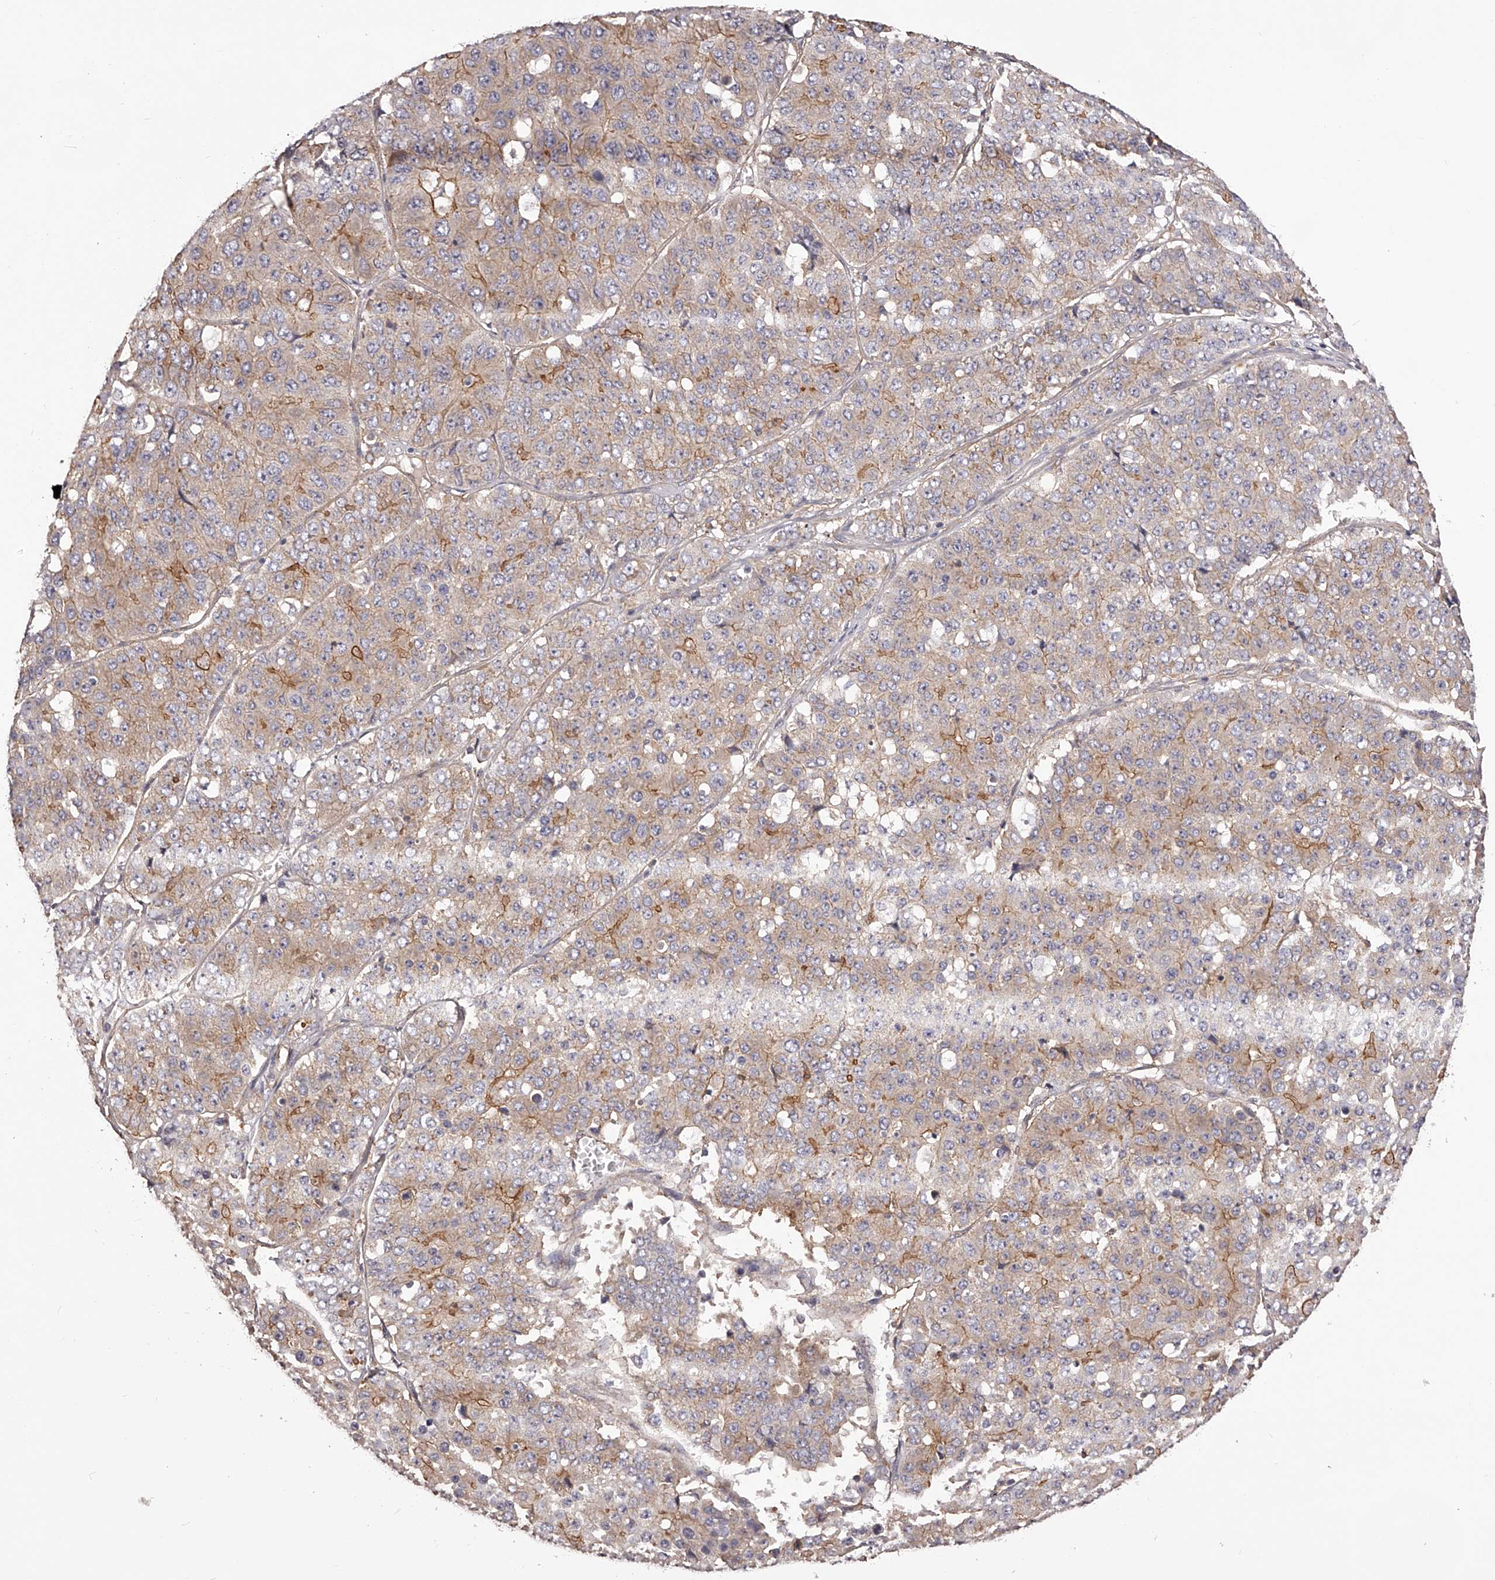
{"staining": {"intensity": "moderate", "quantity": "<25%", "location": "cytoplasmic/membranous"}, "tissue": "pancreatic cancer", "cell_type": "Tumor cells", "image_type": "cancer", "snomed": [{"axis": "morphology", "description": "Adenocarcinoma, NOS"}, {"axis": "topography", "description": "Pancreas"}], "caption": "This is an image of immunohistochemistry staining of adenocarcinoma (pancreatic), which shows moderate expression in the cytoplasmic/membranous of tumor cells.", "gene": "LTV1", "patient": {"sex": "male", "age": 50}}